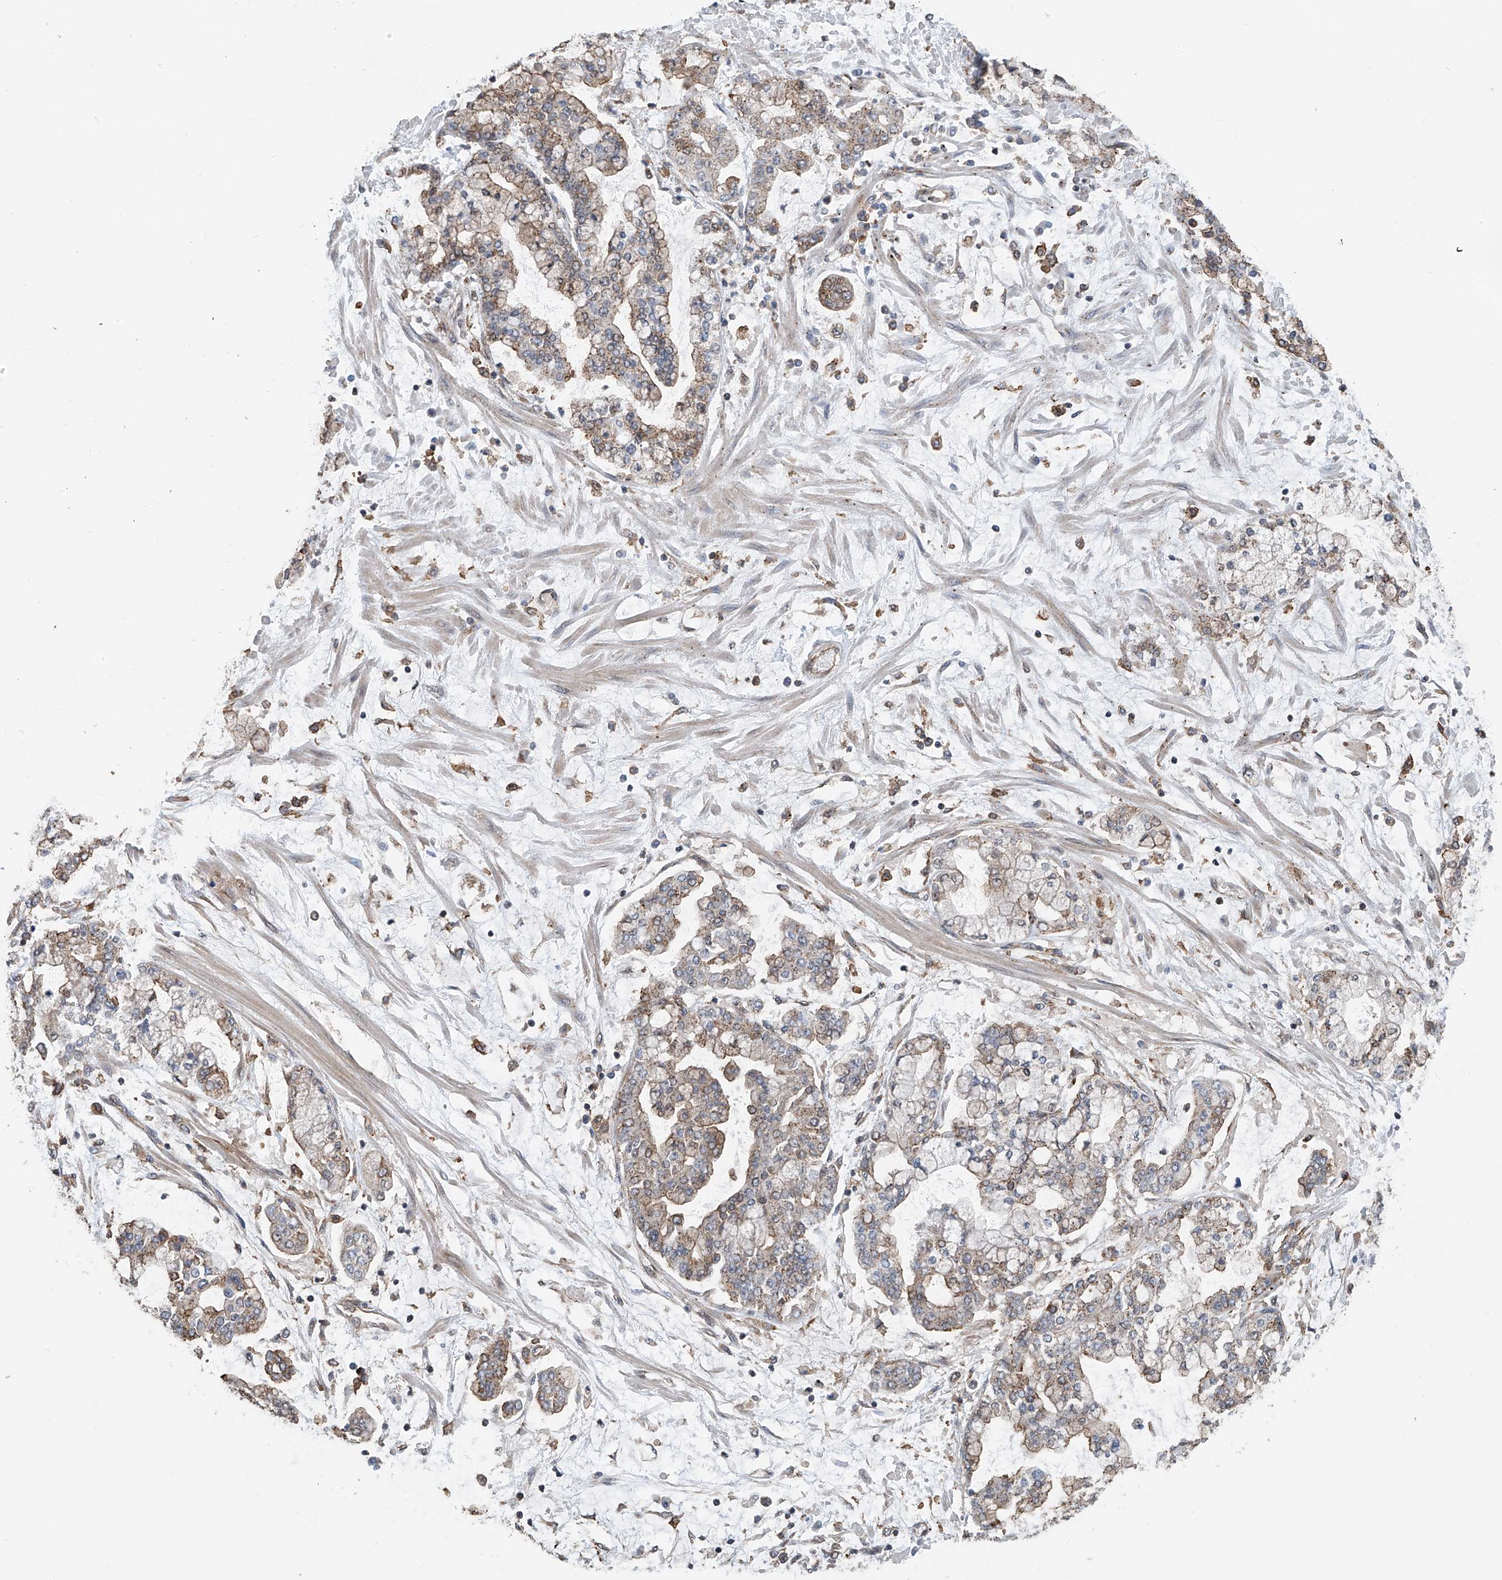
{"staining": {"intensity": "moderate", "quantity": "25%-75%", "location": "cytoplasmic/membranous"}, "tissue": "stomach cancer", "cell_type": "Tumor cells", "image_type": "cancer", "snomed": [{"axis": "morphology", "description": "Normal tissue, NOS"}, {"axis": "morphology", "description": "Adenocarcinoma, NOS"}, {"axis": "topography", "description": "Stomach, upper"}, {"axis": "topography", "description": "Stomach"}], "caption": "A photomicrograph of human stomach cancer stained for a protein displays moderate cytoplasmic/membranous brown staining in tumor cells.", "gene": "ZNF189", "patient": {"sex": "male", "age": 76}}